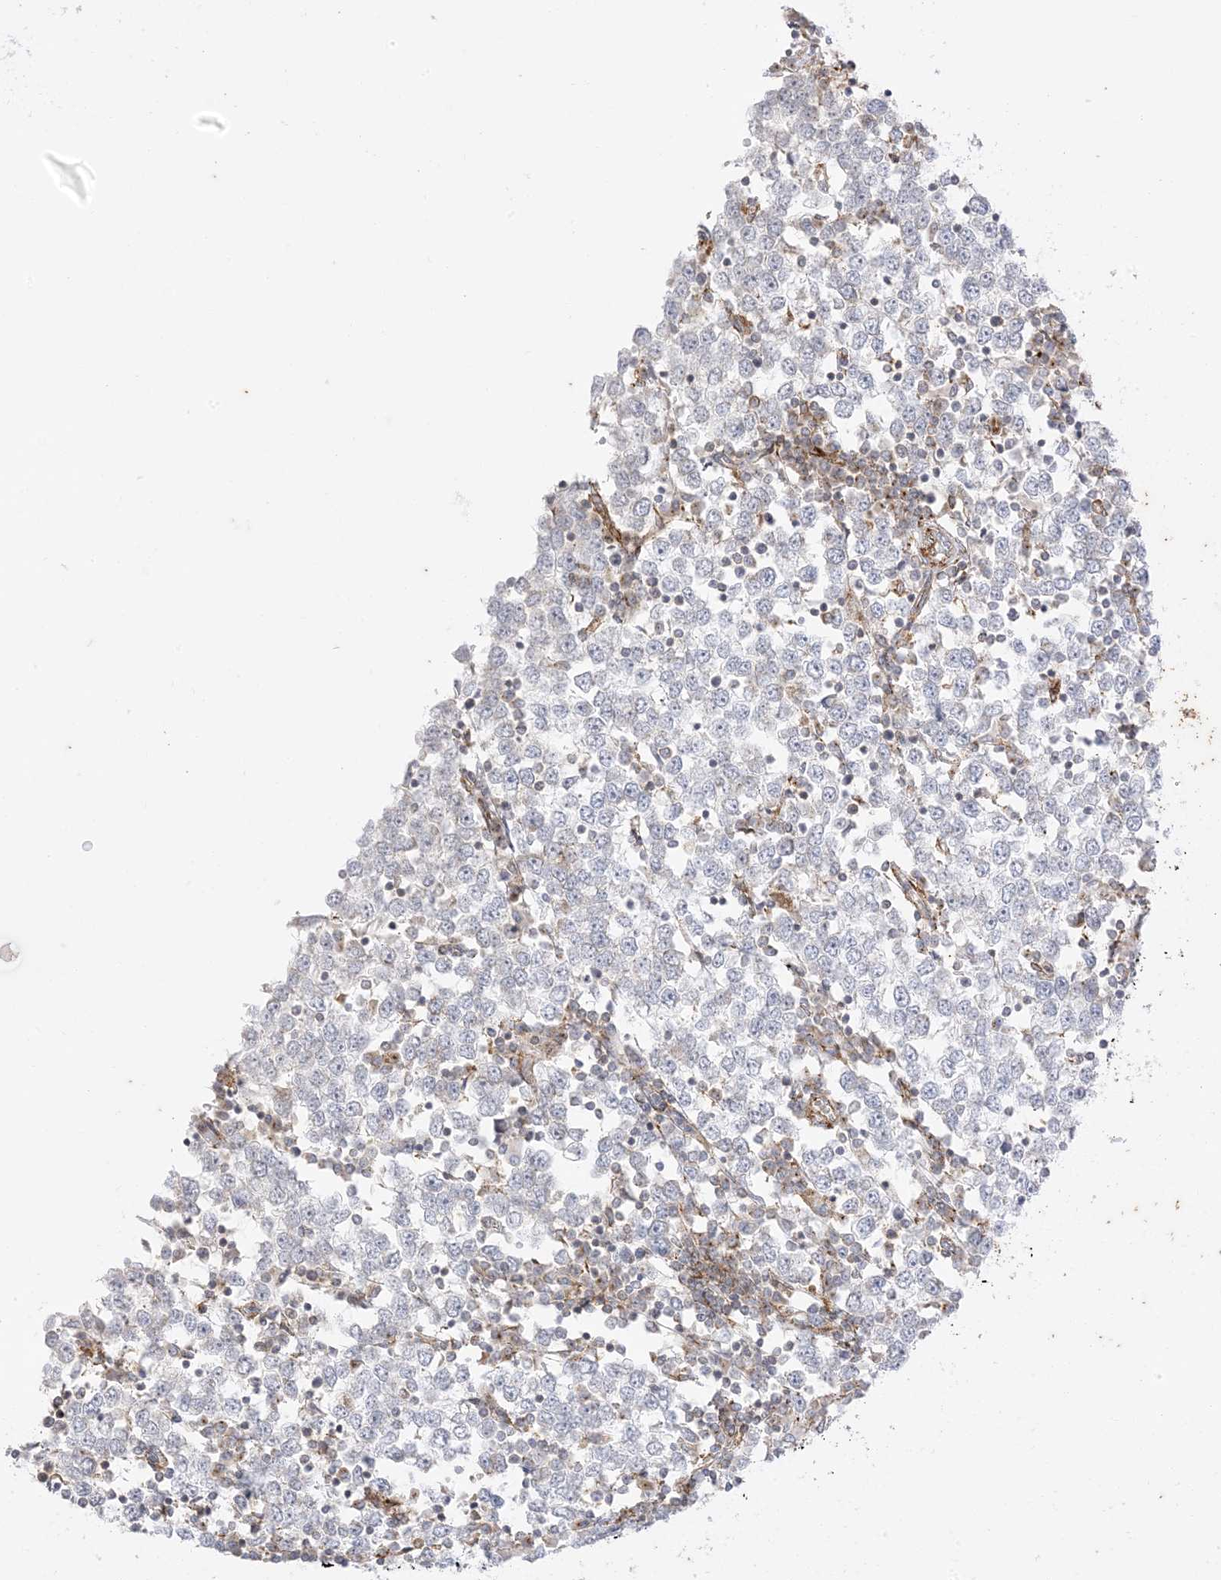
{"staining": {"intensity": "negative", "quantity": "none", "location": "none"}, "tissue": "testis cancer", "cell_type": "Tumor cells", "image_type": "cancer", "snomed": [{"axis": "morphology", "description": "Seminoma, NOS"}, {"axis": "topography", "description": "Testis"}], "caption": "High power microscopy histopathology image of an immunohistochemistry image of testis cancer (seminoma), revealing no significant positivity in tumor cells. (DAB (3,3'-diaminobenzidine) immunohistochemistry (IHC) visualized using brightfield microscopy, high magnification).", "gene": "RAC1", "patient": {"sex": "male", "age": 65}}